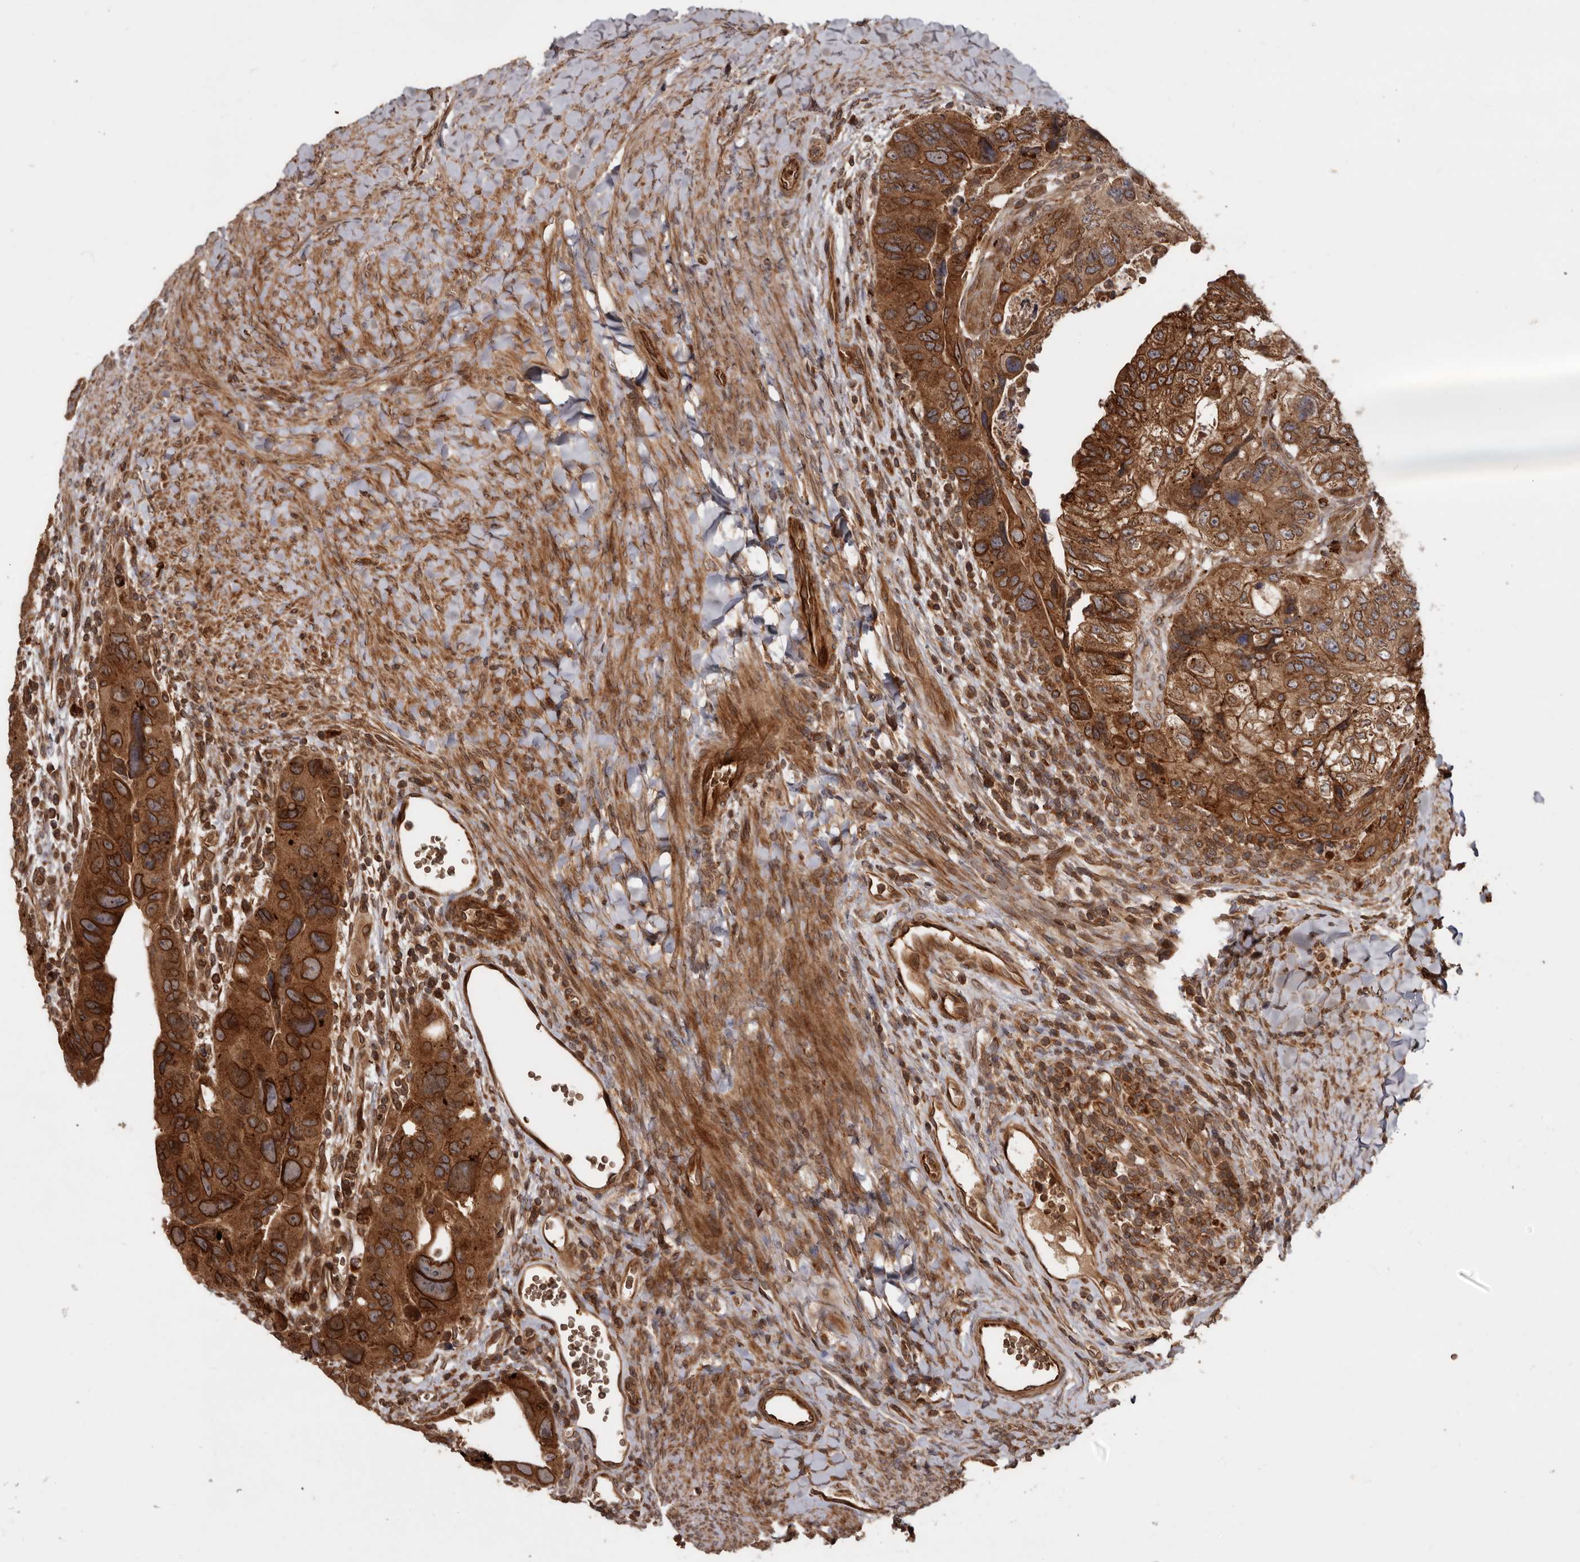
{"staining": {"intensity": "strong", "quantity": ">75%", "location": "cytoplasmic/membranous,nuclear"}, "tissue": "colorectal cancer", "cell_type": "Tumor cells", "image_type": "cancer", "snomed": [{"axis": "morphology", "description": "Adenocarcinoma, NOS"}, {"axis": "topography", "description": "Rectum"}], "caption": "This photomicrograph exhibits colorectal cancer stained with immunohistochemistry to label a protein in brown. The cytoplasmic/membranous and nuclear of tumor cells show strong positivity for the protein. Nuclei are counter-stained blue.", "gene": "STK36", "patient": {"sex": "male", "age": 59}}